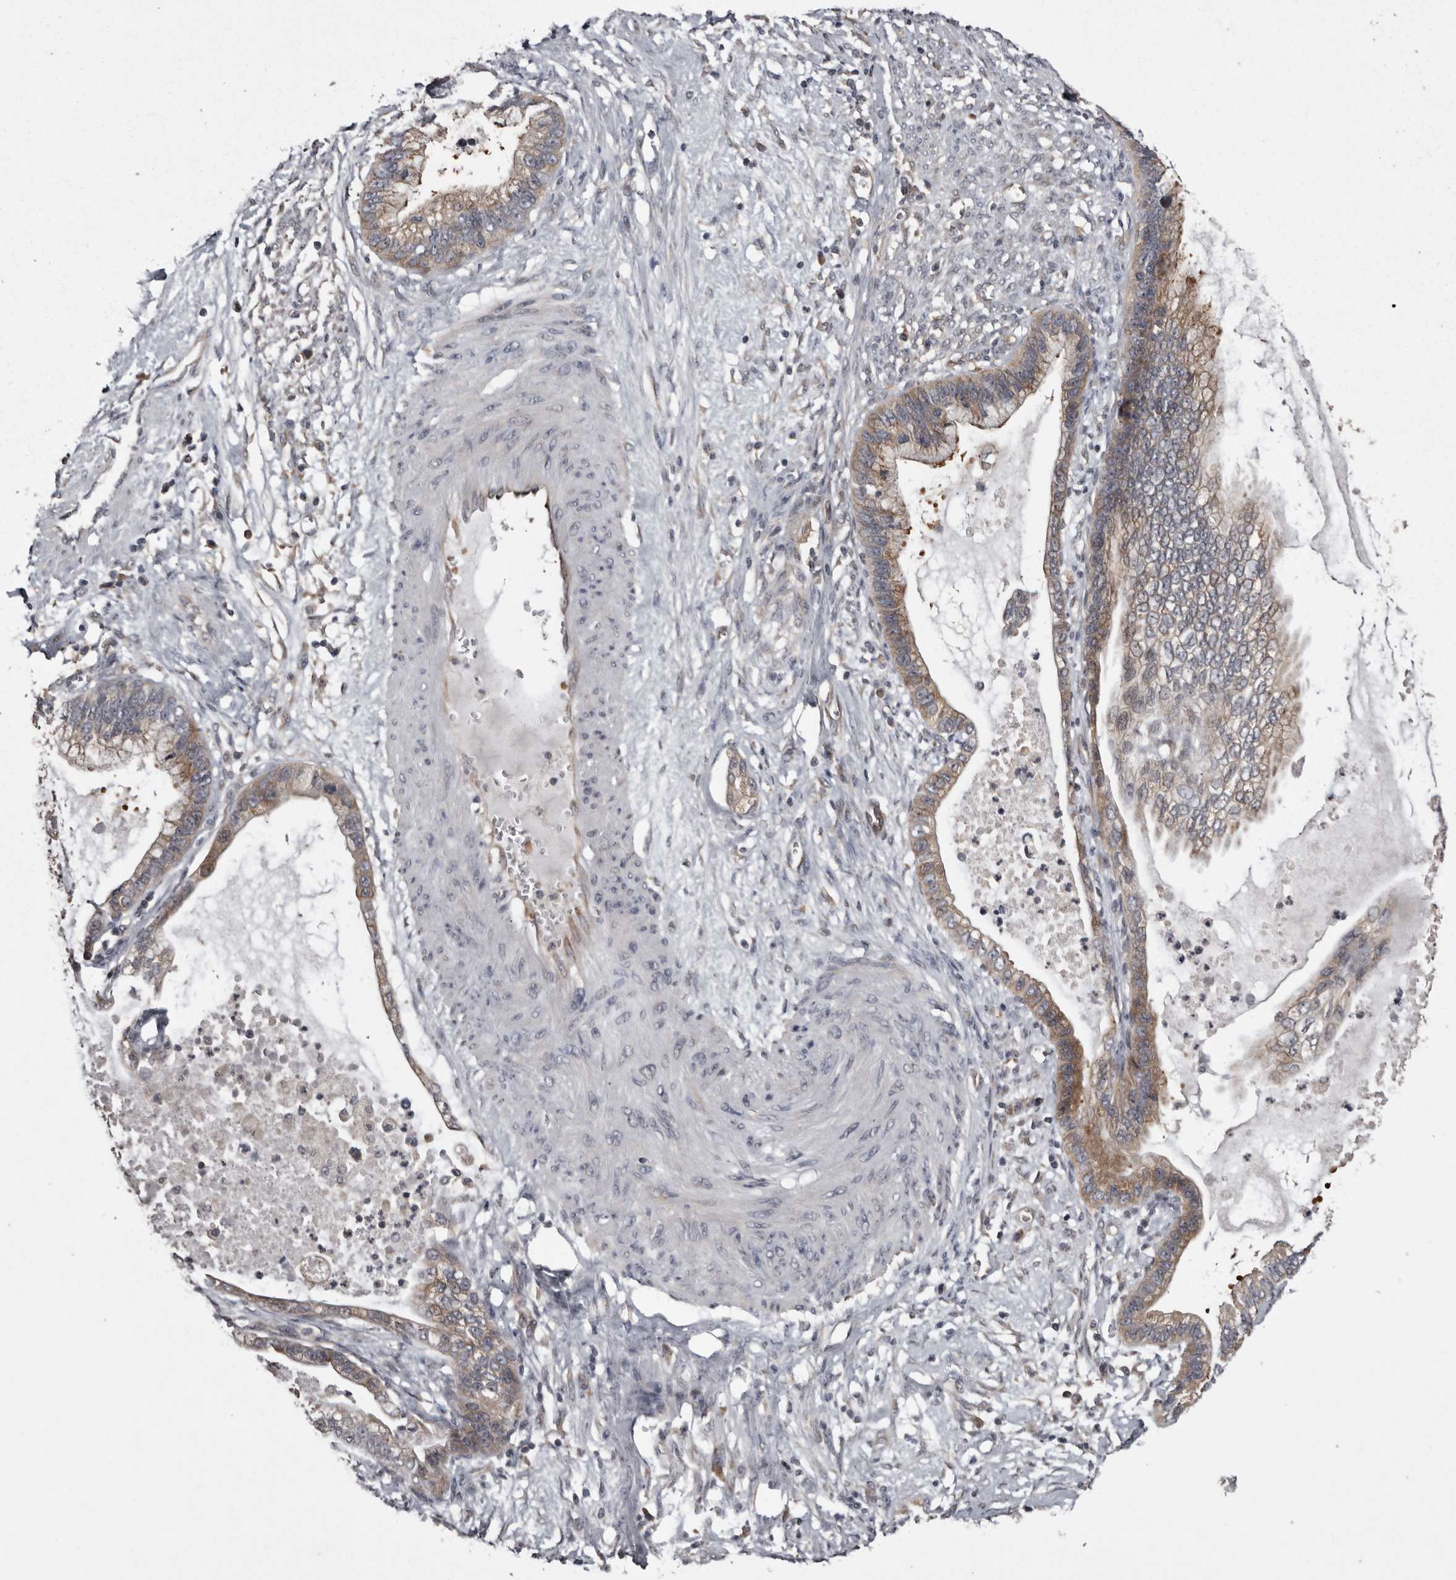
{"staining": {"intensity": "moderate", "quantity": ">75%", "location": "cytoplasmic/membranous"}, "tissue": "cervical cancer", "cell_type": "Tumor cells", "image_type": "cancer", "snomed": [{"axis": "morphology", "description": "Adenocarcinoma, NOS"}, {"axis": "topography", "description": "Cervix"}], "caption": "About >75% of tumor cells in adenocarcinoma (cervical) display moderate cytoplasmic/membranous protein staining as visualized by brown immunohistochemical staining.", "gene": "DARS1", "patient": {"sex": "female", "age": 44}}